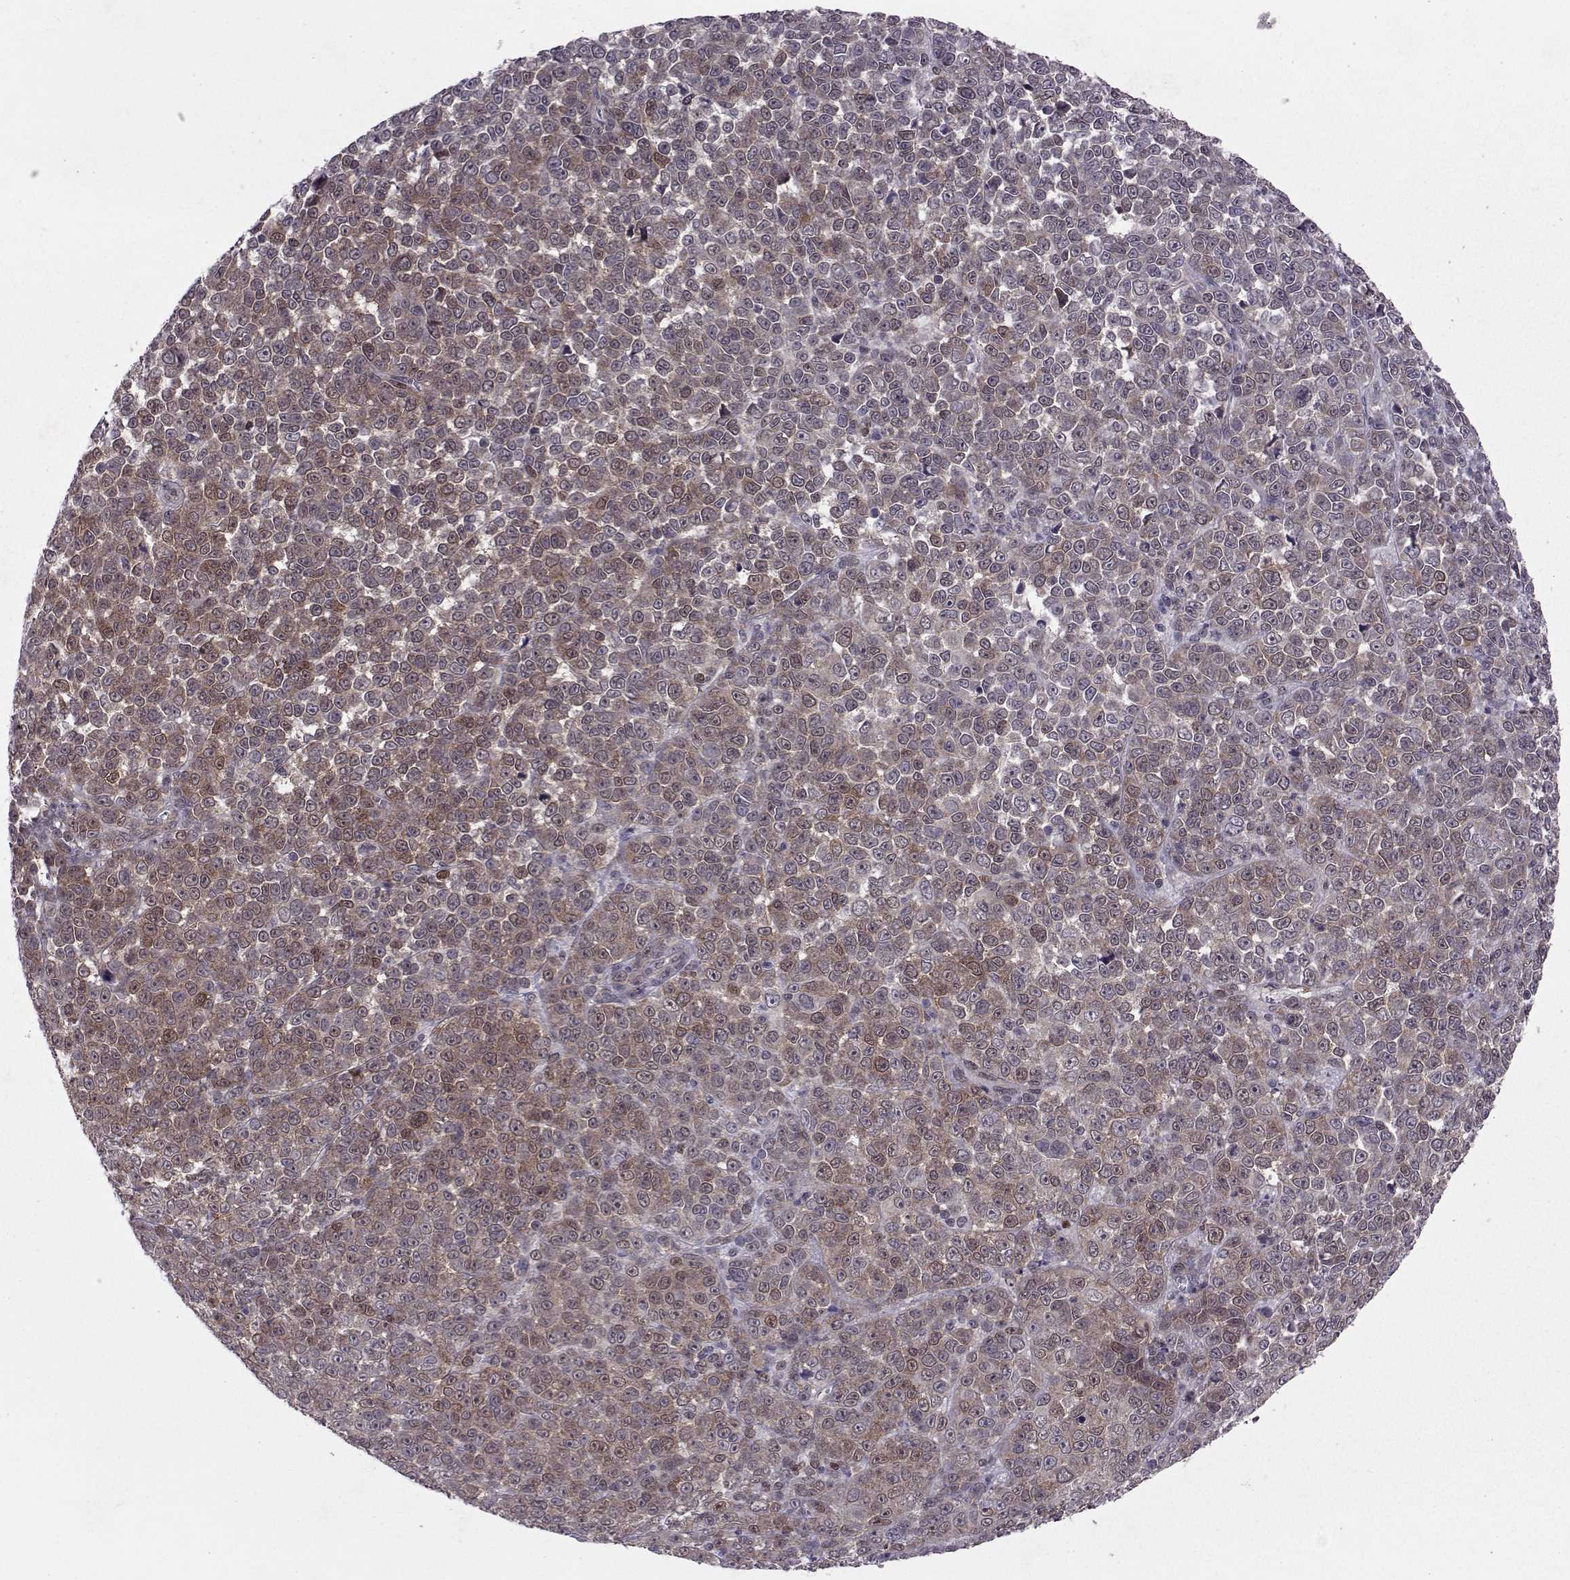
{"staining": {"intensity": "moderate", "quantity": "25%-75%", "location": "cytoplasmic/membranous"}, "tissue": "melanoma", "cell_type": "Tumor cells", "image_type": "cancer", "snomed": [{"axis": "morphology", "description": "Malignant melanoma, NOS"}, {"axis": "topography", "description": "Skin"}], "caption": "Protein analysis of melanoma tissue exhibits moderate cytoplasmic/membranous staining in approximately 25%-75% of tumor cells. Nuclei are stained in blue.", "gene": "CDK4", "patient": {"sex": "female", "age": 95}}